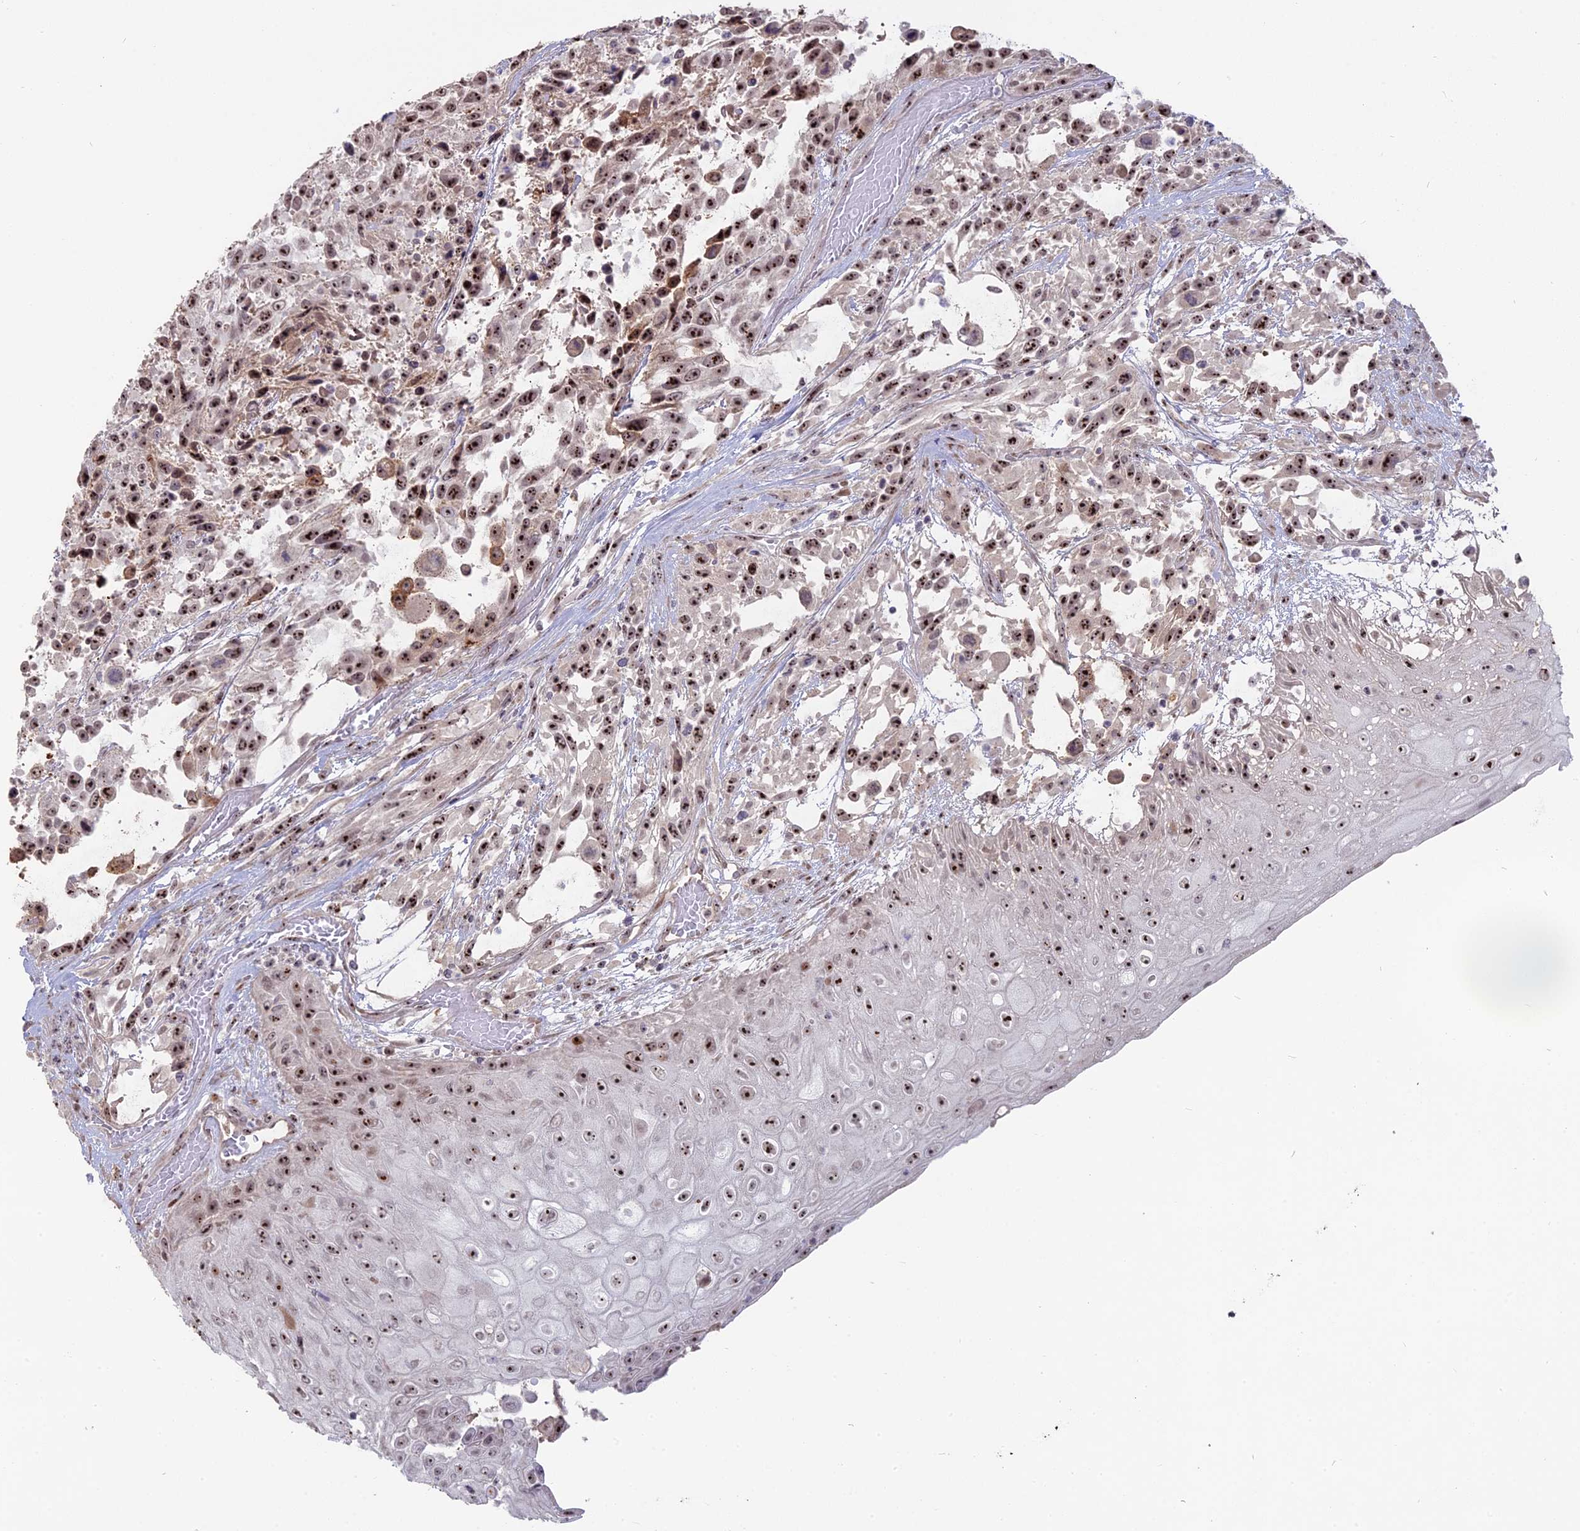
{"staining": {"intensity": "strong", "quantity": ">75%", "location": "nuclear"}, "tissue": "urothelial cancer", "cell_type": "Tumor cells", "image_type": "cancer", "snomed": [{"axis": "morphology", "description": "Urothelial carcinoma, High grade"}, {"axis": "topography", "description": "Urinary bladder"}], "caption": "Immunohistochemical staining of human urothelial cancer displays high levels of strong nuclear staining in about >75% of tumor cells.", "gene": "FAM131A", "patient": {"sex": "female", "age": 70}}